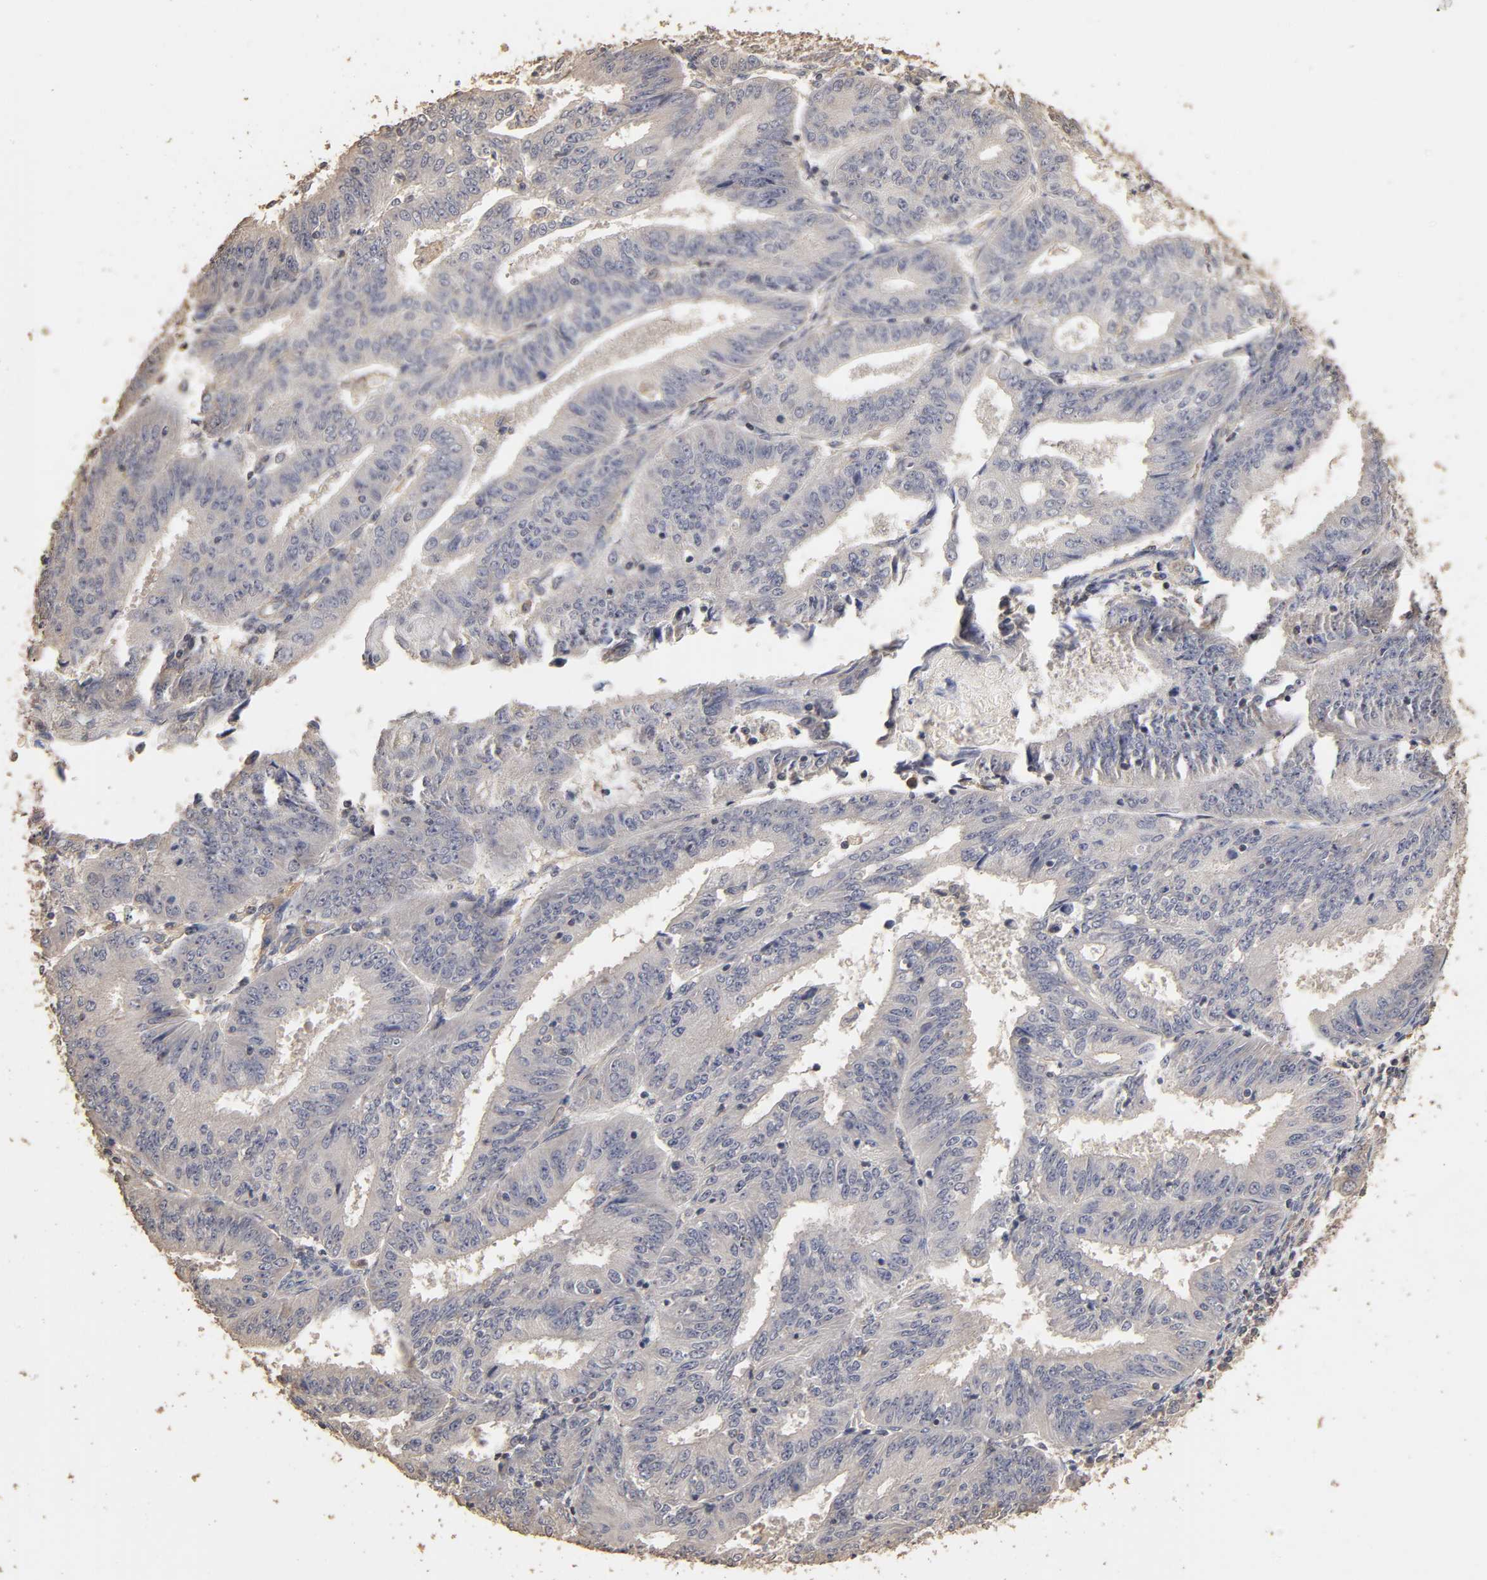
{"staining": {"intensity": "negative", "quantity": "none", "location": "none"}, "tissue": "endometrial cancer", "cell_type": "Tumor cells", "image_type": "cancer", "snomed": [{"axis": "morphology", "description": "Adenocarcinoma, NOS"}, {"axis": "topography", "description": "Endometrium"}], "caption": "Protein analysis of endometrial cancer reveals no significant positivity in tumor cells.", "gene": "VSIG4", "patient": {"sex": "female", "age": 42}}